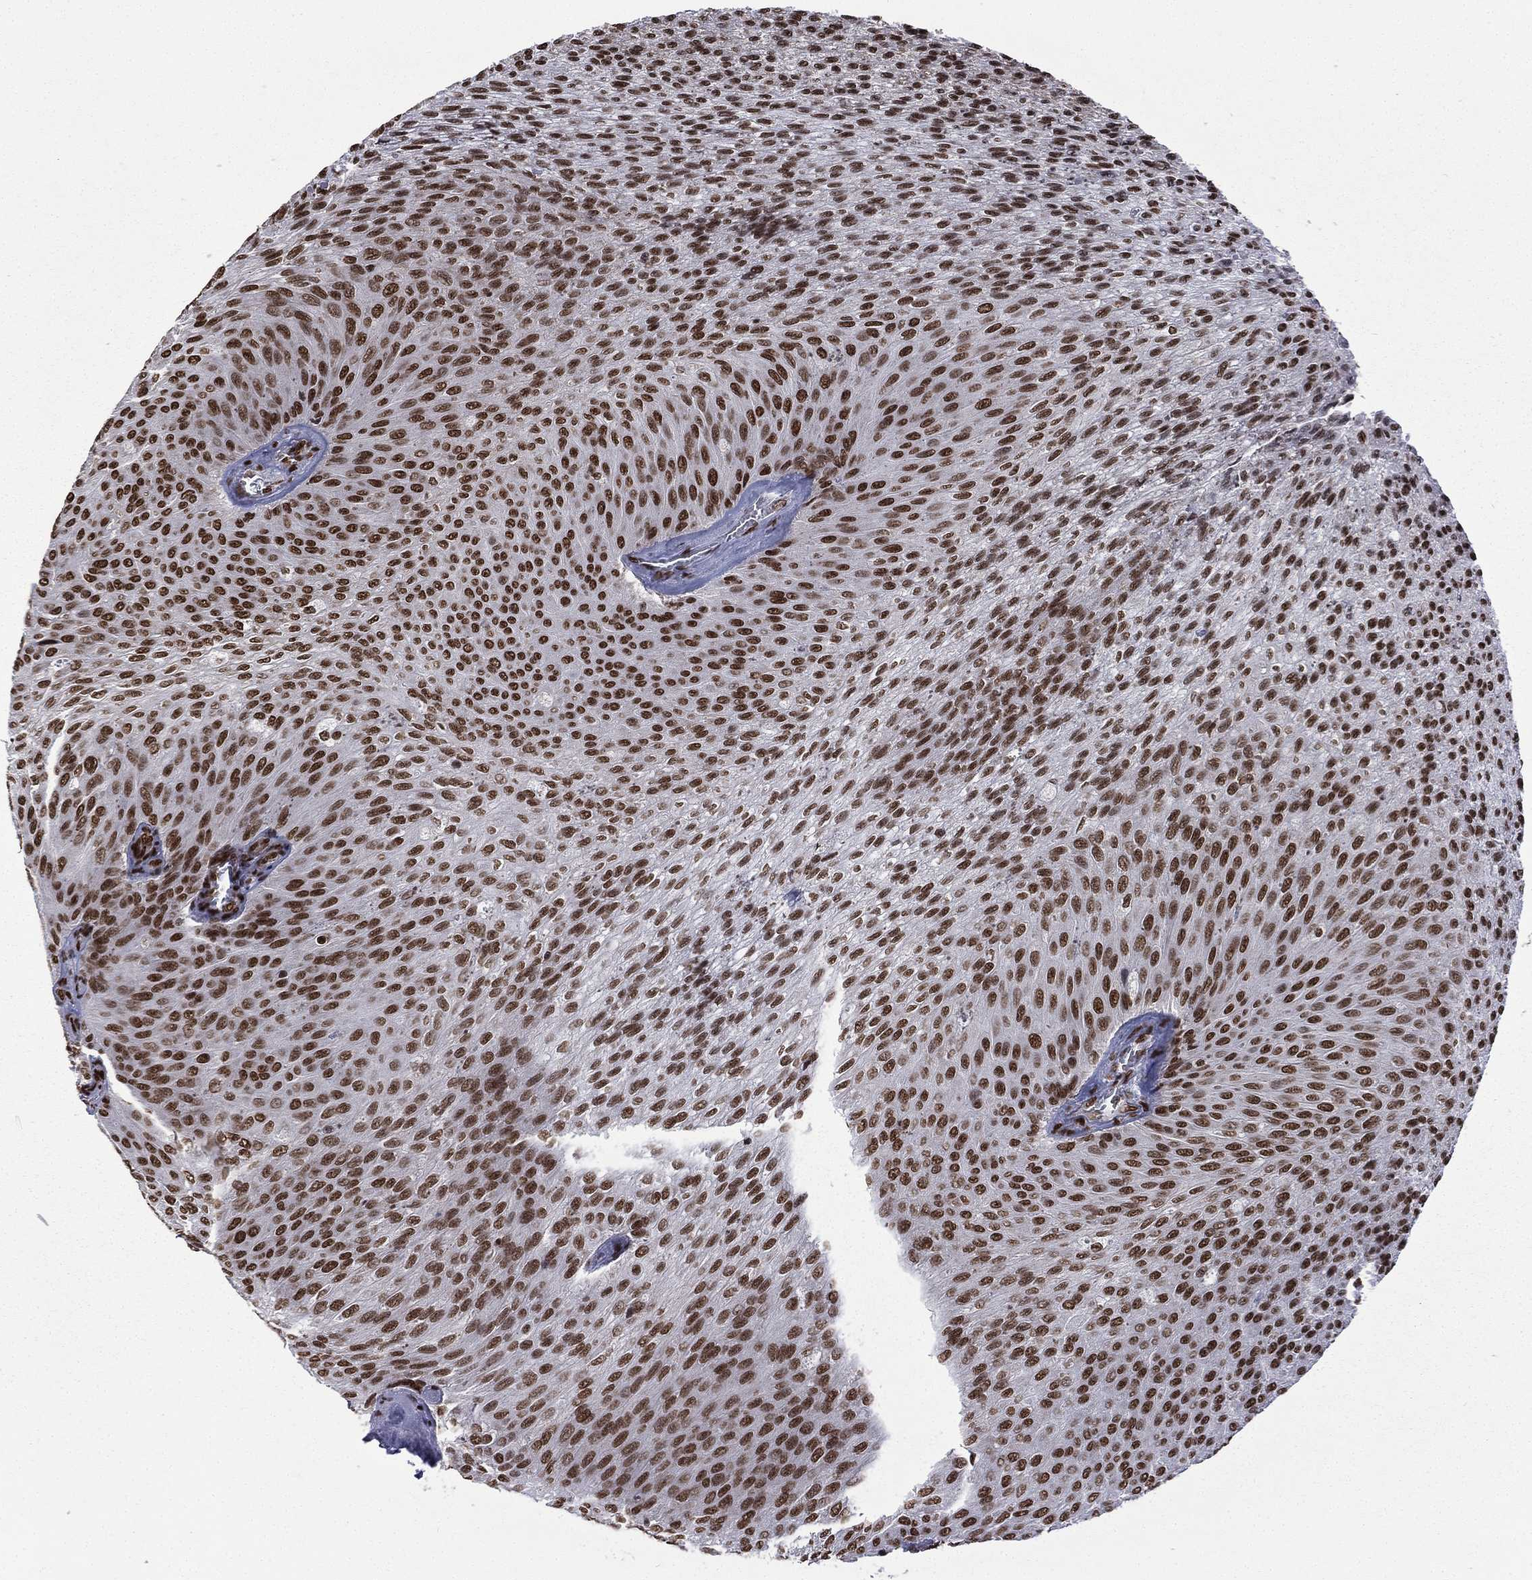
{"staining": {"intensity": "strong", "quantity": ">75%", "location": "nuclear"}, "tissue": "urothelial cancer", "cell_type": "Tumor cells", "image_type": "cancer", "snomed": [{"axis": "morphology", "description": "Urothelial carcinoma, Low grade"}, {"axis": "topography", "description": "Ureter, NOS"}, {"axis": "topography", "description": "Urinary bladder"}], "caption": "The immunohistochemical stain shows strong nuclear positivity in tumor cells of urothelial carcinoma (low-grade) tissue. The staining is performed using DAB brown chromogen to label protein expression. The nuclei are counter-stained blue using hematoxylin.", "gene": "C5orf24", "patient": {"sex": "male", "age": 78}}